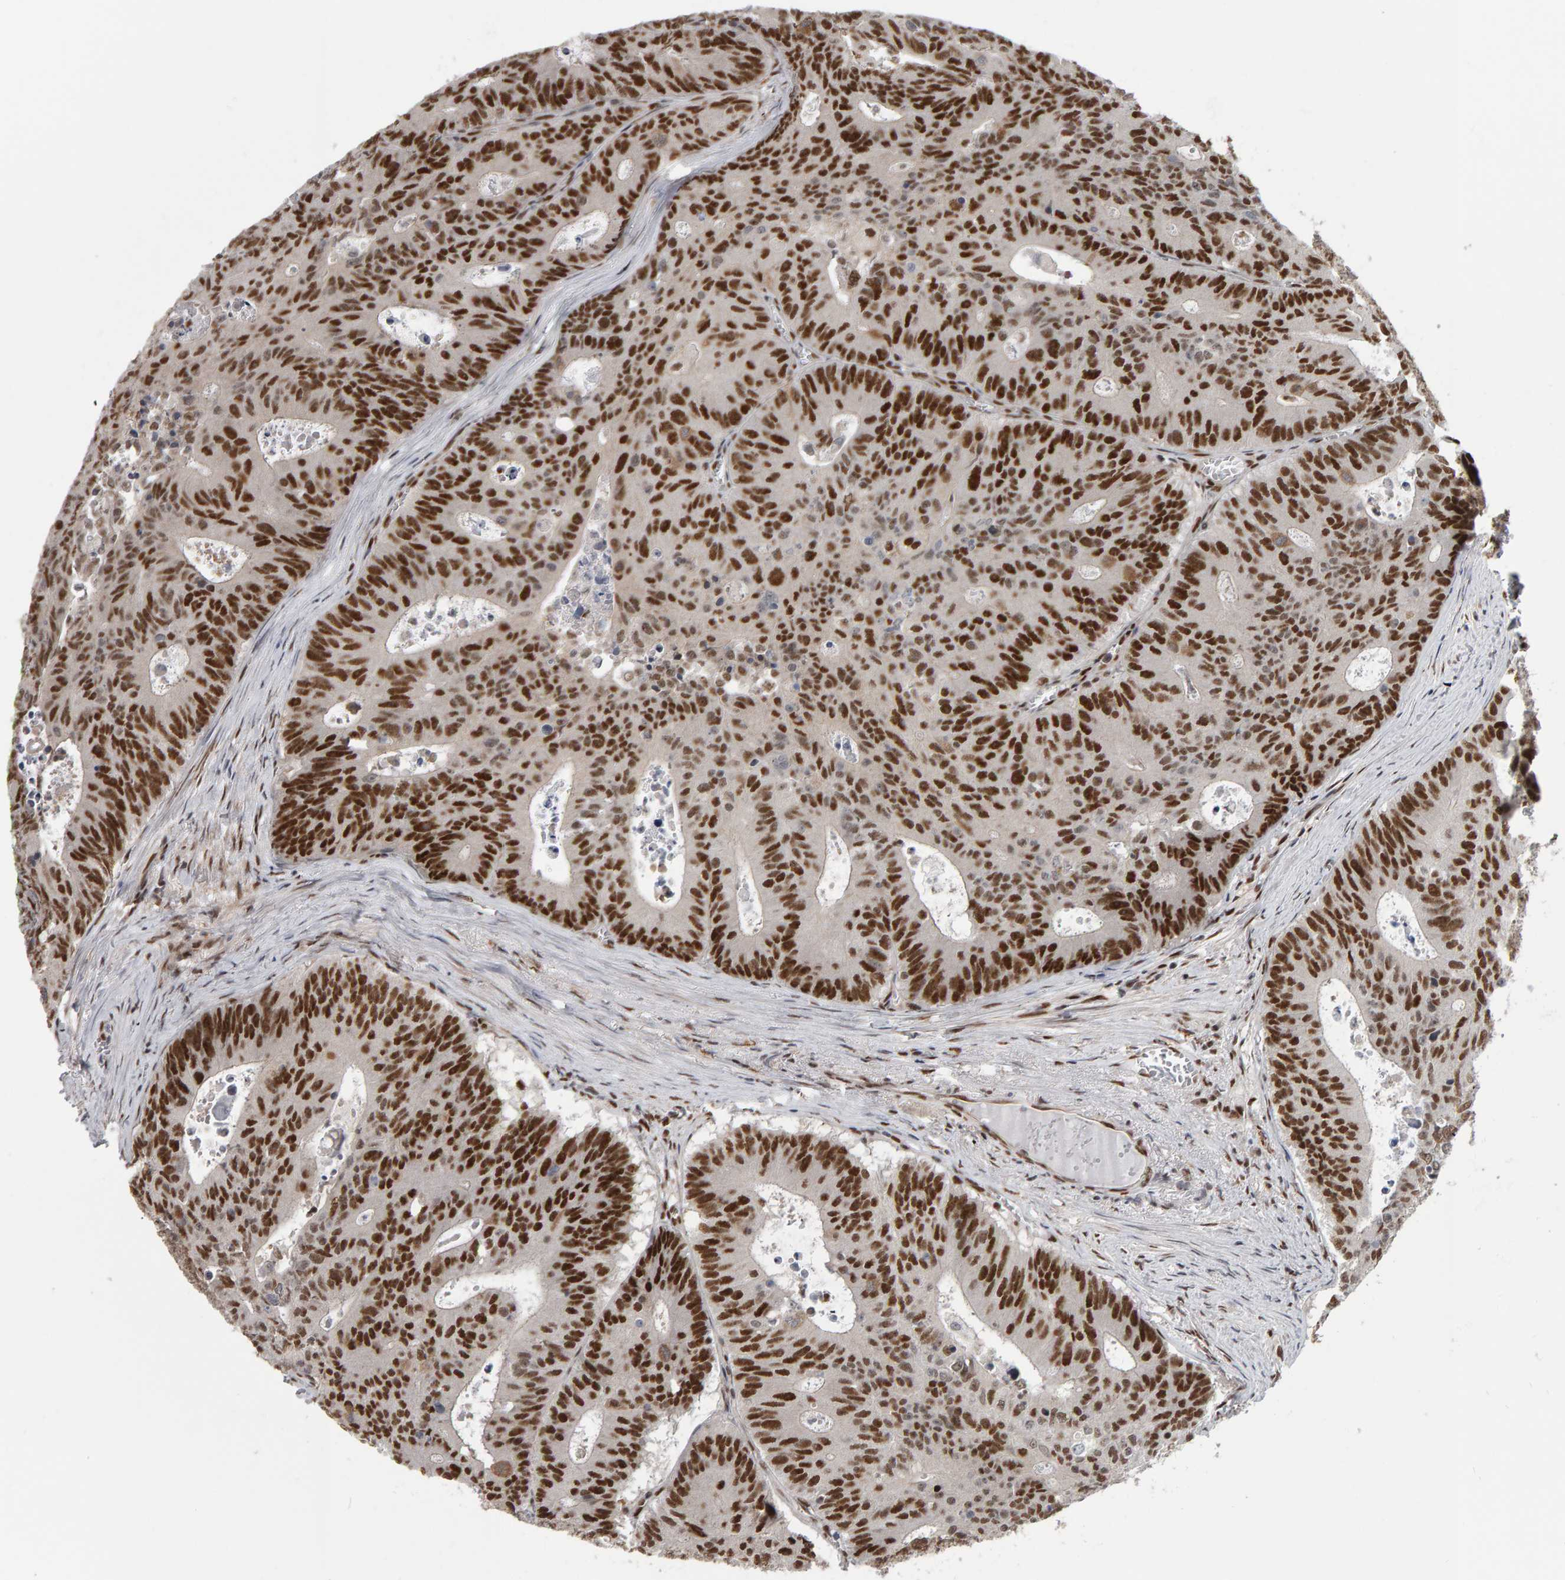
{"staining": {"intensity": "strong", "quantity": ">75%", "location": "nuclear"}, "tissue": "colorectal cancer", "cell_type": "Tumor cells", "image_type": "cancer", "snomed": [{"axis": "morphology", "description": "Adenocarcinoma, NOS"}, {"axis": "topography", "description": "Colon"}], "caption": "Immunohistochemical staining of human adenocarcinoma (colorectal) reveals strong nuclear protein staining in about >75% of tumor cells.", "gene": "ATF7IP", "patient": {"sex": "male", "age": 87}}